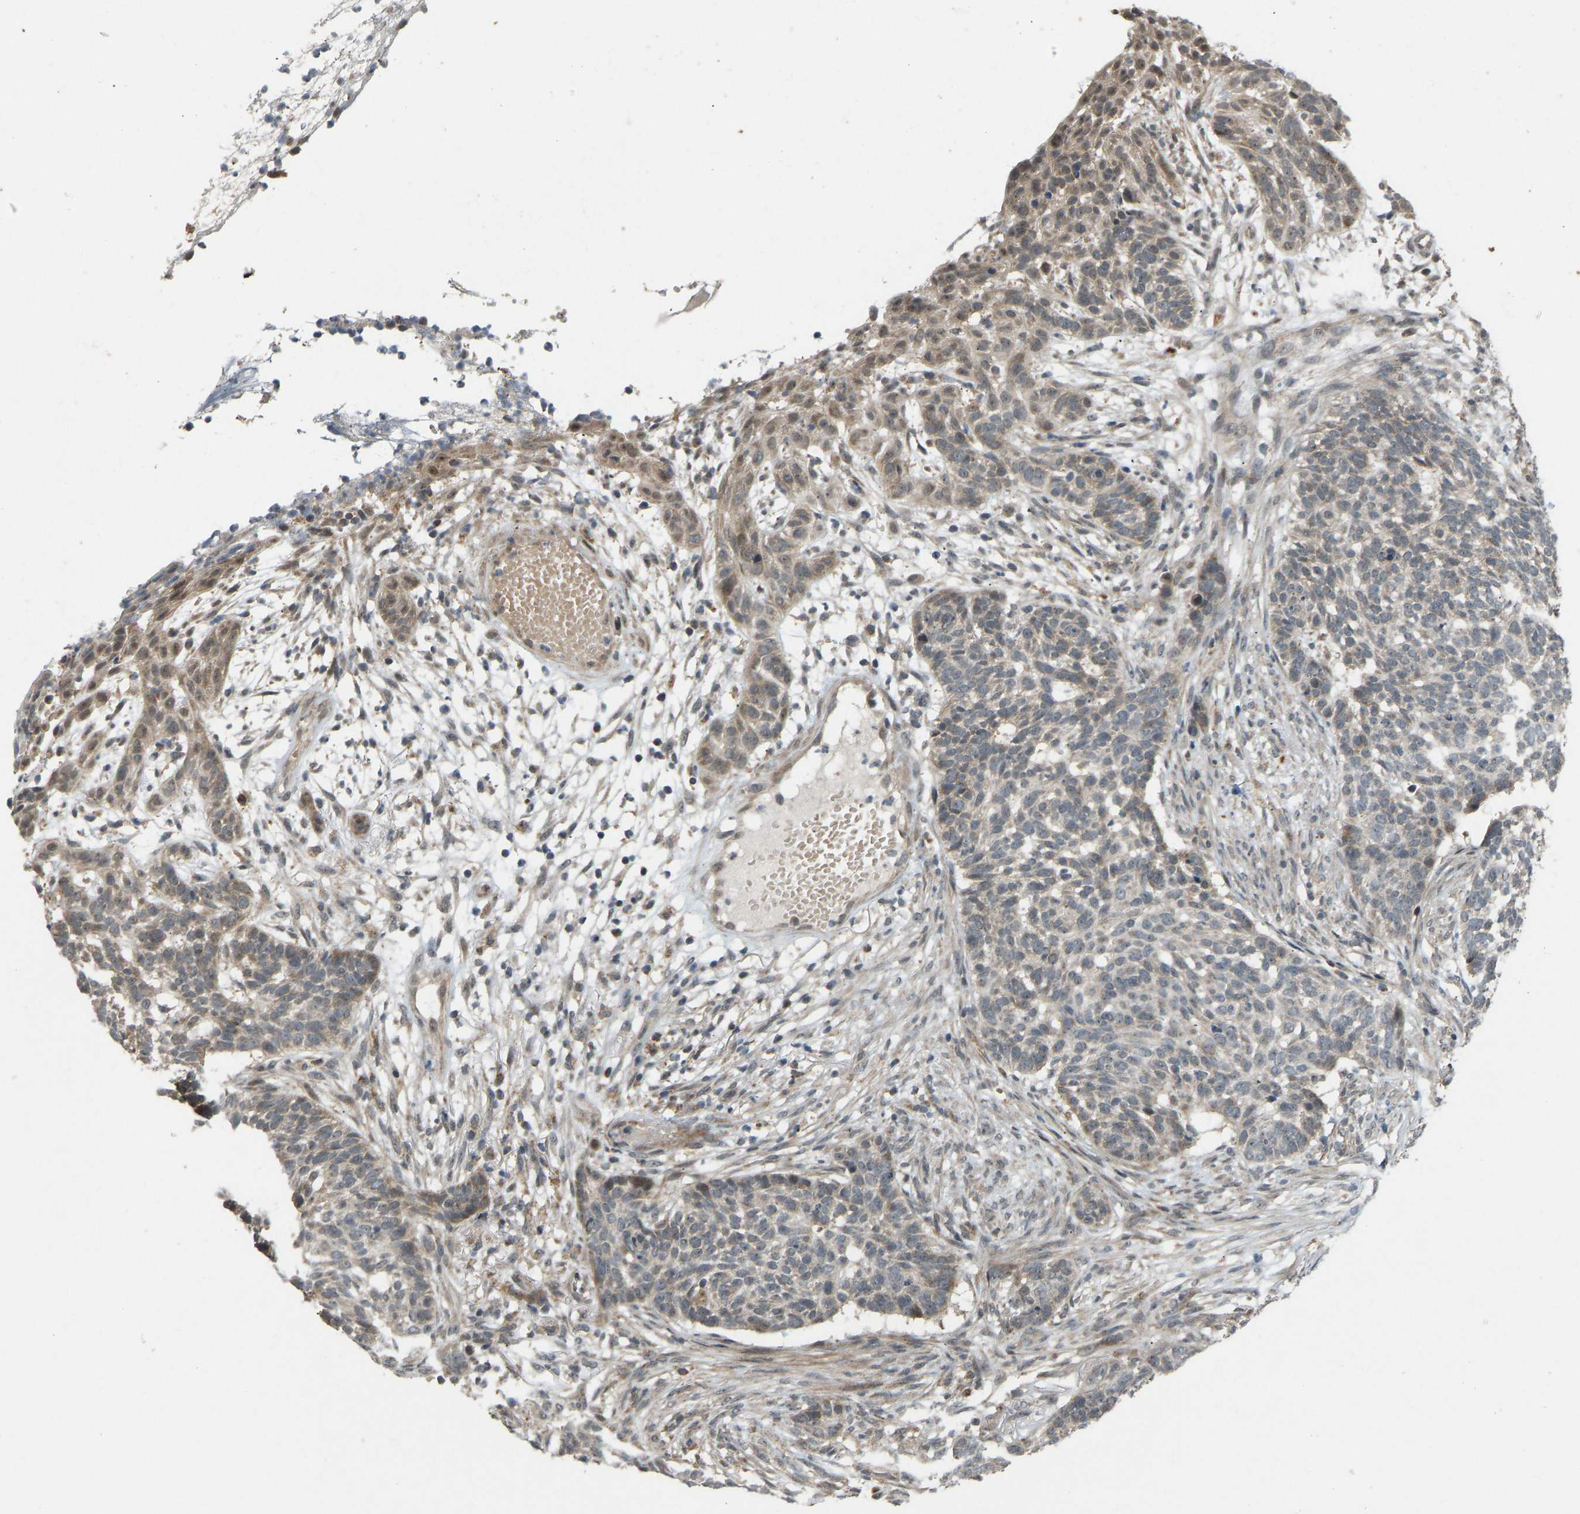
{"staining": {"intensity": "moderate", "quantity": "<25%", "location": "nuclear"}, "tissue": "skin cancer", "cell_type": "Tumor cells", "image_type": "cancer", "snomed": [{"axis": "morphology", "description": "Basal cell carcinoma"}, {"axis": "topography", "description": "Skin"}], "caption": "Basal cell carcinoma (skin) stained with a brown dye reveals moderate nuclear positive positivity in about <25% of tumor cells.", "gene": "ACADS", "patient": {"sex": "male", "age": 85}}